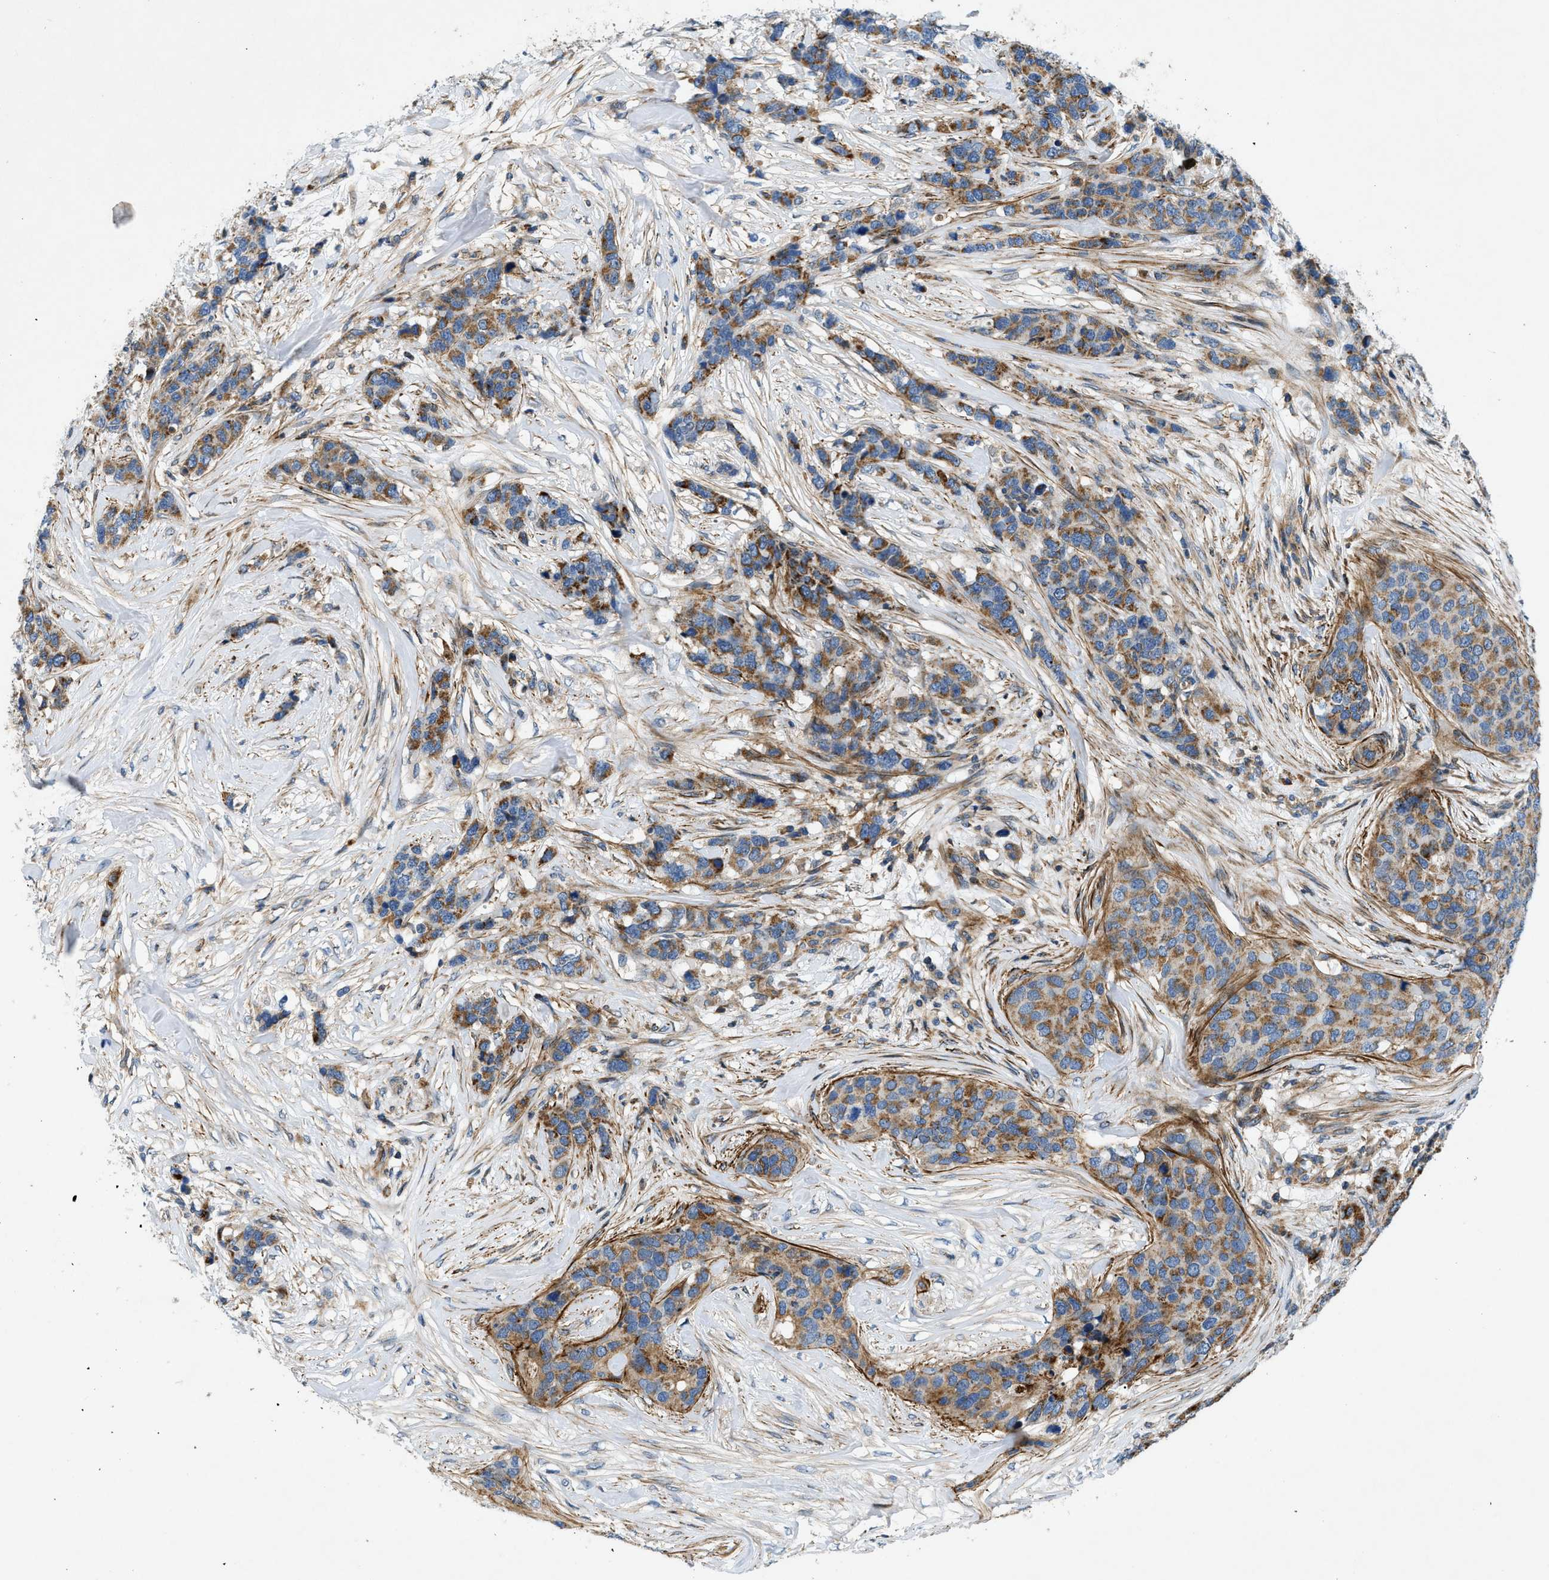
{"staining": {"intensity": "strong", "quantity": ">75%", "location": "cytoplasmic/membranous"}, "tissue": "breast cancer", "cell_type": "Tumor cells", "image_type": "cancer", "snomed": [{"axis": "morphology", "description": "Lobular carcinoma"}, {"axis": "topography", "description": "Breast"}], "caption": "The histopathology image reveals immunohistochemical staining of breast cancer (lobular carcinoma). There is strong cytoplasmic/membranous positivity is identified in approximately >75% of tumor cells.", "gene": "DHODH", "patient": {"sex": "female", "age": 59}}